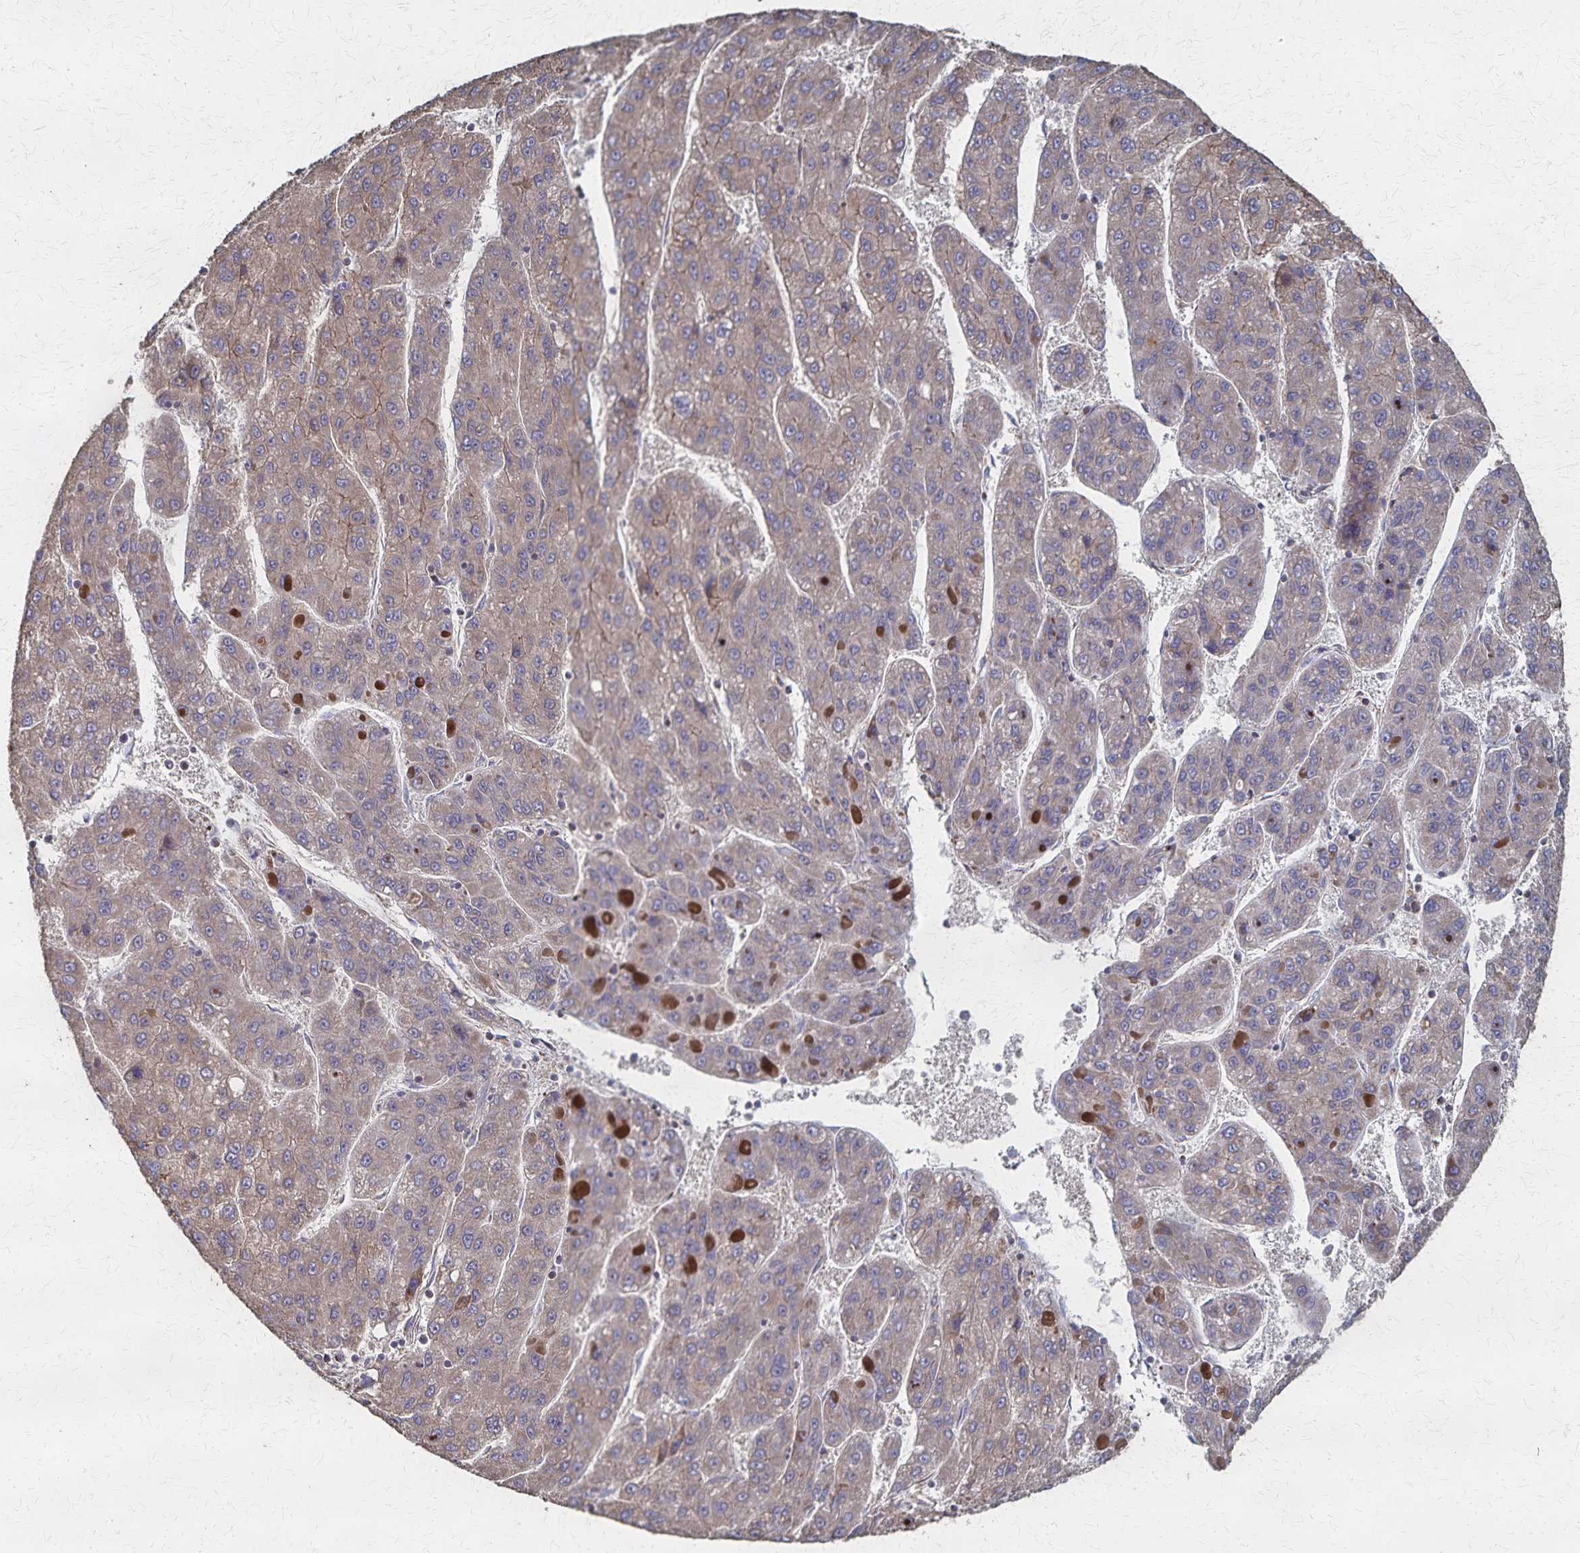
{"staining": {"intensity": "weak", "quantity": ">75%", "location": "cytoplasmic/membranous"}, "tissue": "liver cancer", "cell_type": "Tumor cells", "image_type": "cancer", "snomed": [{"axis": "morphology", "description": "Carcinoma, Hepatocellular, NOS"}, {"axis": "topography", "description": "Liver"}], "caption": "A high-resolution micrograph shows immunohistochemistry (IHC) staining of hepatocellular carcinoma (liver), which displays weak cytoplasmic/membranous expression in about >75% of tumor cells. (DAB = brown stain, brightfield microscopy at high magnification).", "gene": "PGAP2", "patient": {"sex": "female", "age": 82}}